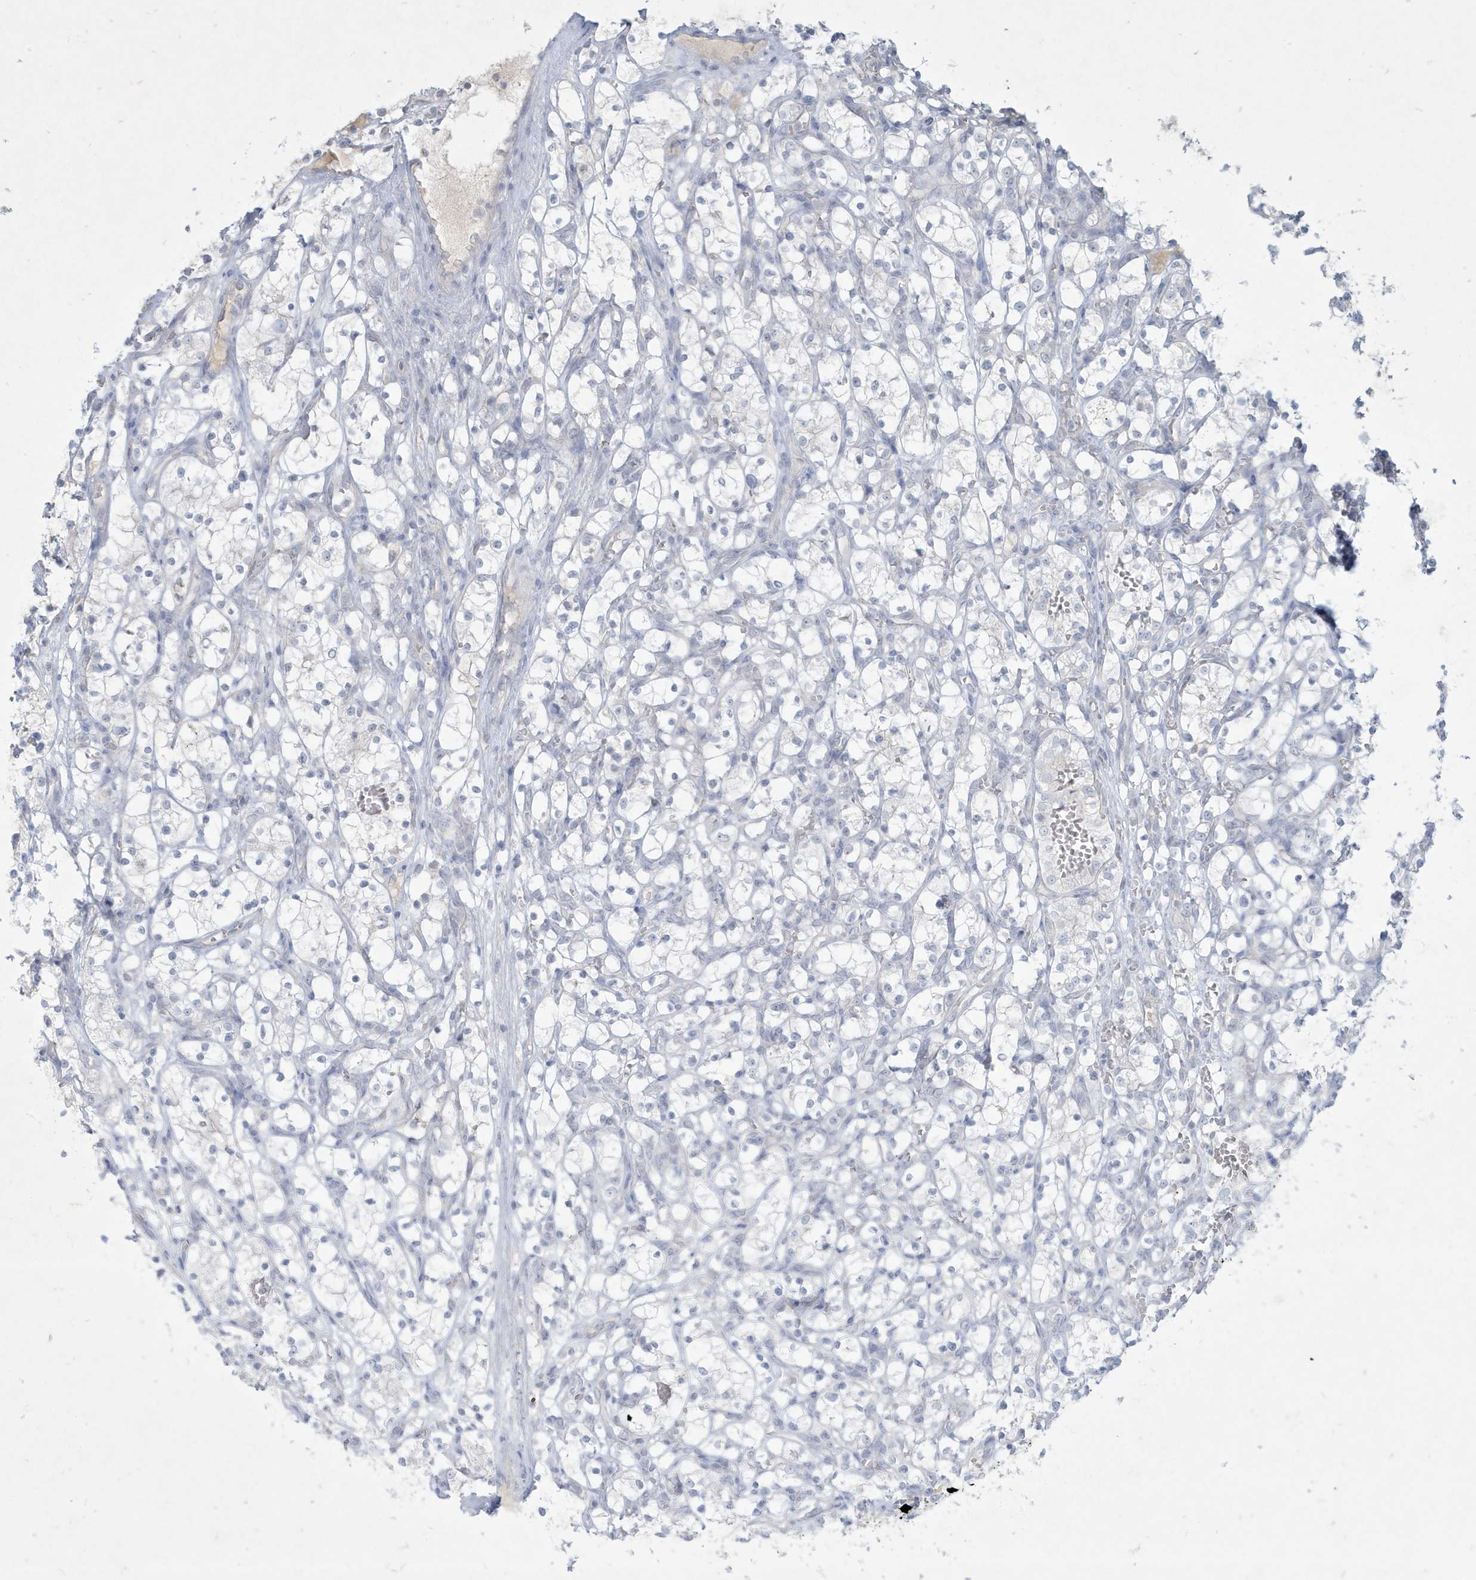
{"staining": {"intensity": "negative", "quantity": "none", "location": "none"}, "tissue": "renal cancer", "cell_type": "Tumor cells", "image_type": "cancer", "snomed": [{"axis": "morphology", "description": "Adenocarcinoma, NOS"}, {"axis": "topography", "description": "Kidney"}], "caption": "Tumor cells show no significant positivity in adenocarcinoma (renal).", "gene": "CCDC24", "patient": {"sex": "female", "age": 69}}